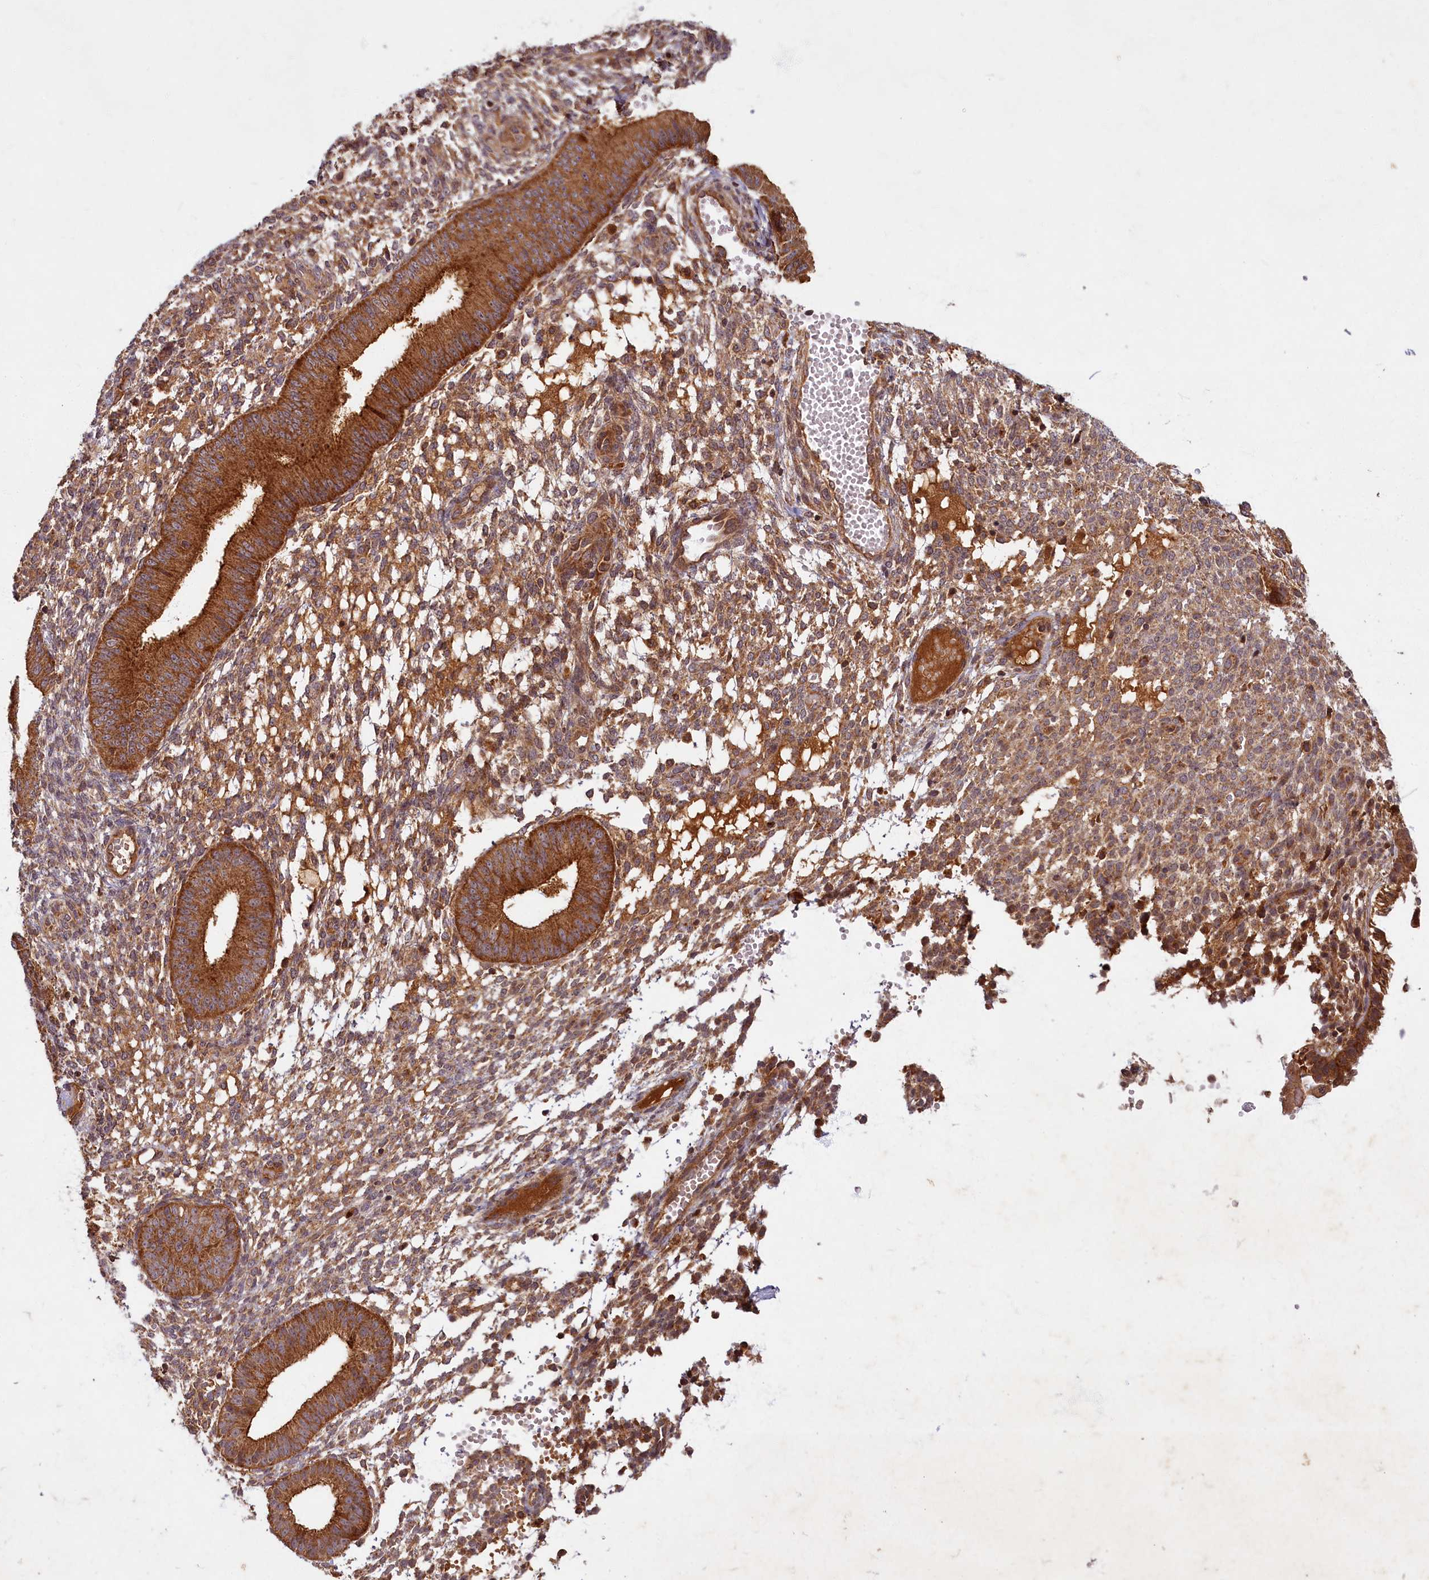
{"staining": {"intensity": "moderate", "quantity": ">75%", "location": "cytoplasmic/membranous"}, "tissue": "endometrium", "cell_type": "Cells in endometrial stroma", "image_type": "normal", "snomed": [{"axis": "morphology", "description": "Normal tissue, NOS"}, {"axis": "topography", "description": "Endometrium"}], "caption": "IHC histopathology image of unremarkable endometrium: human endometrium stained using IHC exhibits medium levels of moderate protein expression localized specifically in the cytoplasmic/membranous of cells in endometrial stroma, appearing as a cytoplasmic/membranous brown color.", "gene": "SLC11A2", "patient": {"sex": "female", "age": 49}}